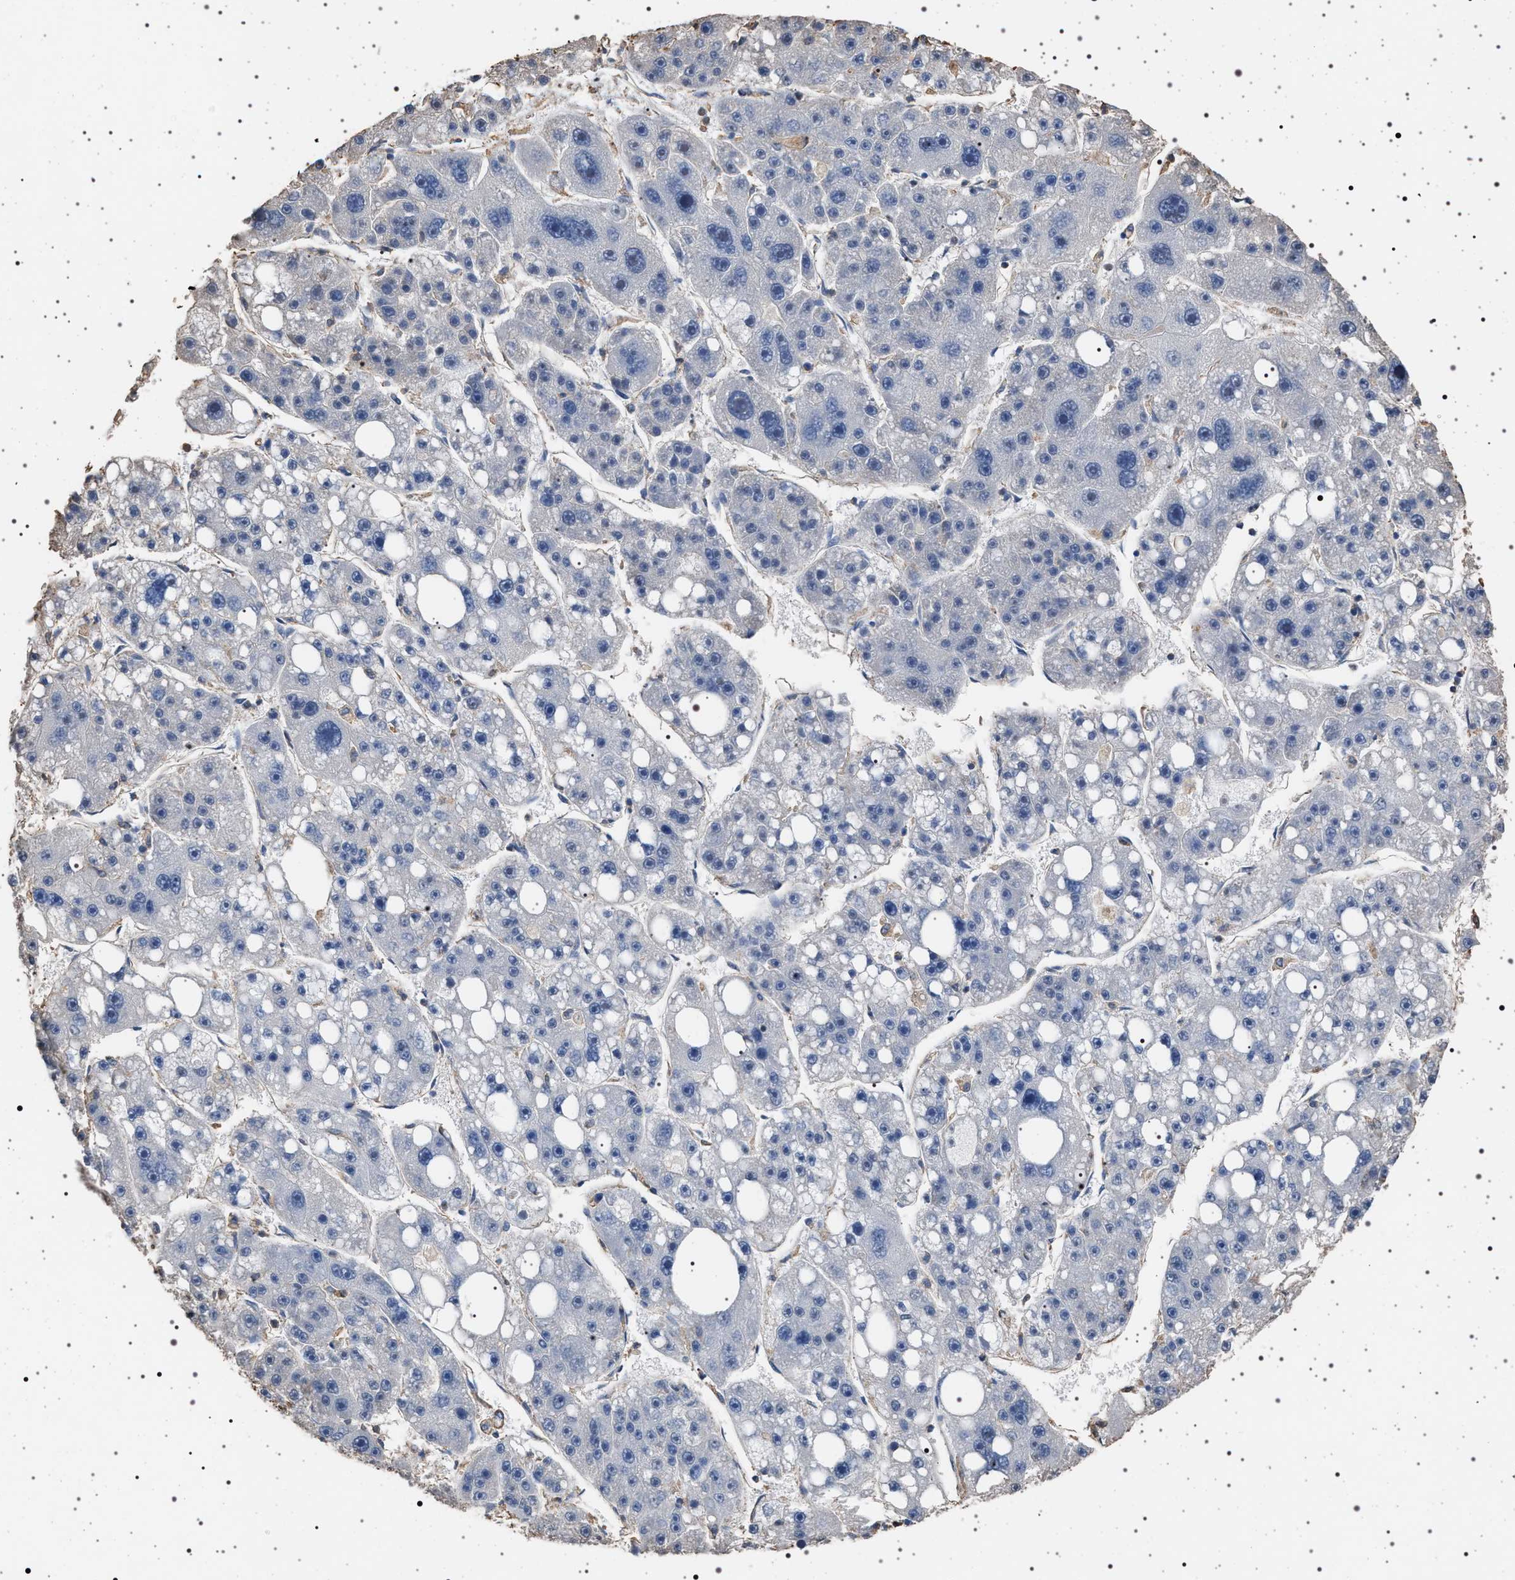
{"staining": {"intensity": "negative", "quantity": "none", "location": "none"}, "tissue": "liver cancer", "cell_type": "Tumor cells", "image_type": "cancer", "snomed": [{"axis": "morphology", "description": "Carcinoma, Hepatocellular, NOS"}, {"axis": "topography", "description": "Liver"}], "caption": "IHC of liver hepatocellular carcinoma demonstrates no staining in tumor cells.", "gene": "SMAP2", "patient": {"sex": "female", "age": 61}}